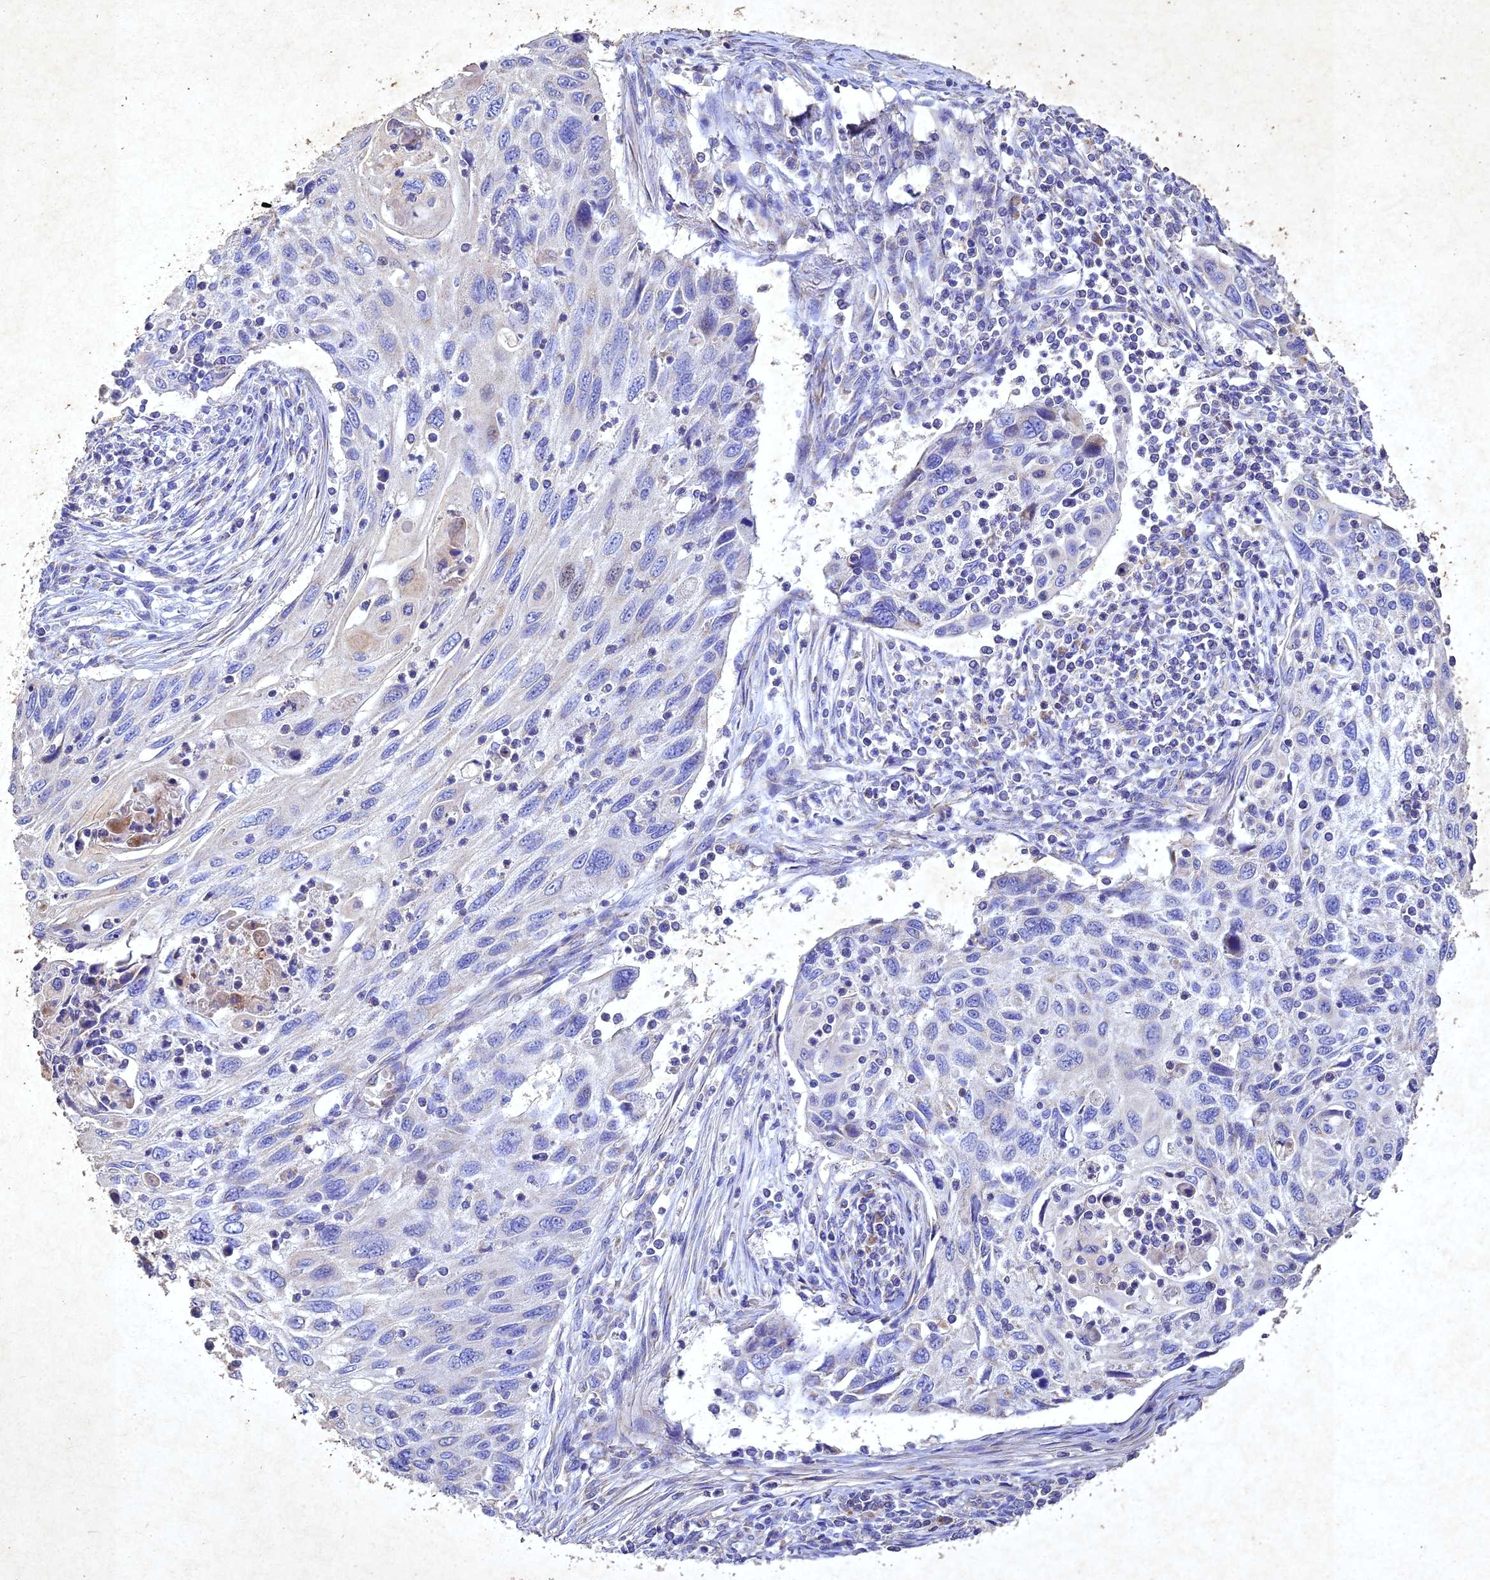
{"staining": {"intensity": "negative", "quantity": "none", "location": "none"}, "tissue": "cervical cancer", "cell_type": "Tumor cells", "image_type": "cancer", "snomed": [{"axis": "morphology", "description": "Squamous cell carcinoma, NOS"}, {"axis": "topography", "description": "Cervix"}], "caption": "The image reveals no staining of tumor cells in squamous cell carcinoma (cervical).", "gene": "NDUFV1", "patient": {"sex": "female", "age": 70}}